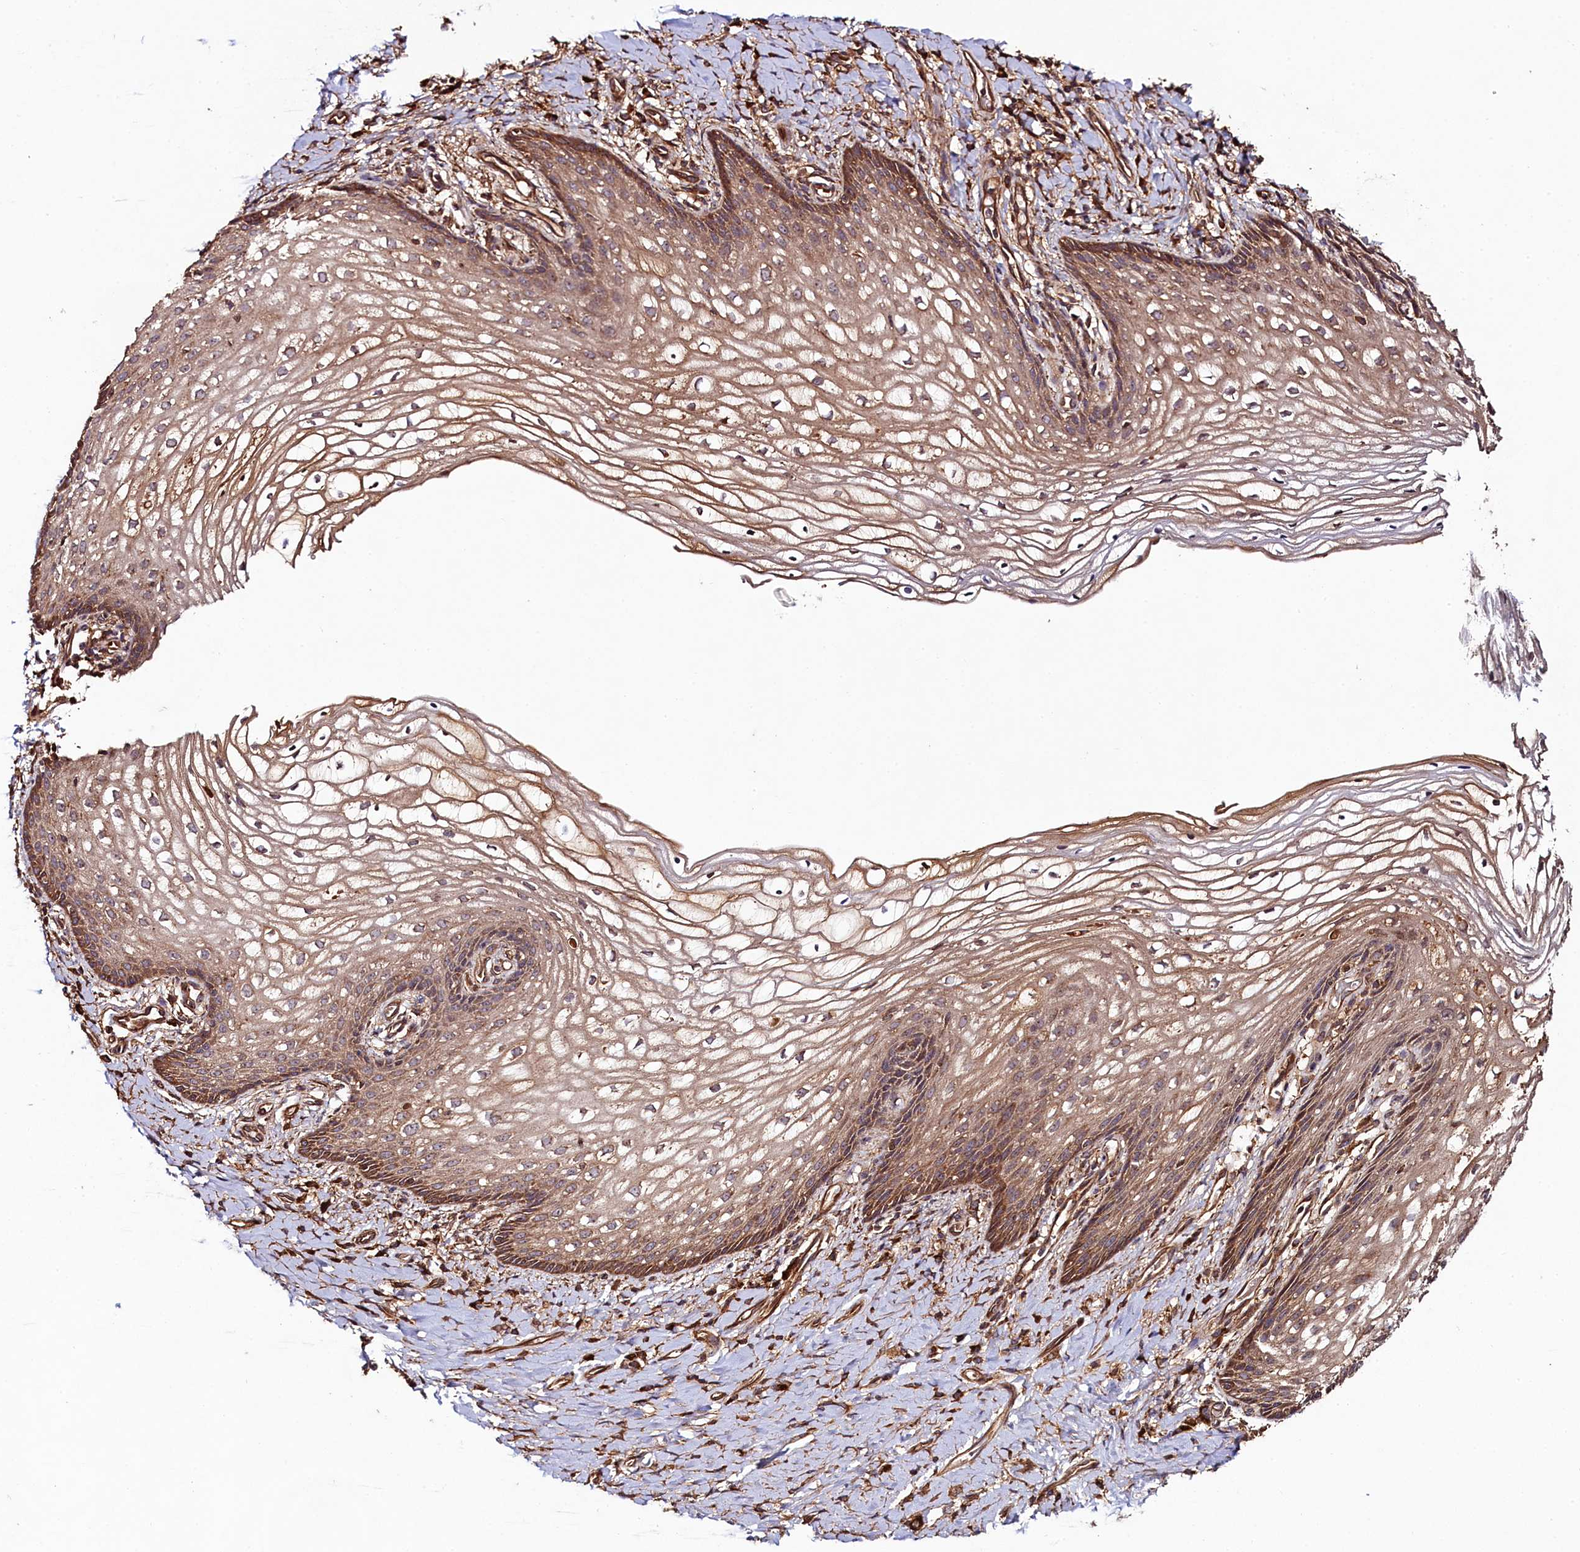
{"staining": {"intensity": "moderate", "quantity": ">75%", "location": "cytoplasmic/membranous"}, "tissue": "vagina", "cell_type": "Squamous epithelial cells", "image_type": "normal", "snomed": [{"axis": "morphology", "description": "Normal tissue, NOS"}, {"axis": "topography", "description": "Vagina"}], "caption": "Protein analysis of unremarkable vagina exhibits moderate cytoplasmic/membranous staining in about >75% of squamous epithelial cells. The staining was performed using DAB (3,3'-diaminobenzidine), with brown indicating positive protein expression. Nuclei are stained blue with hematoxylin.", "gene": "CCDC102A", "patient": {"sex": "female", "age": 60}}